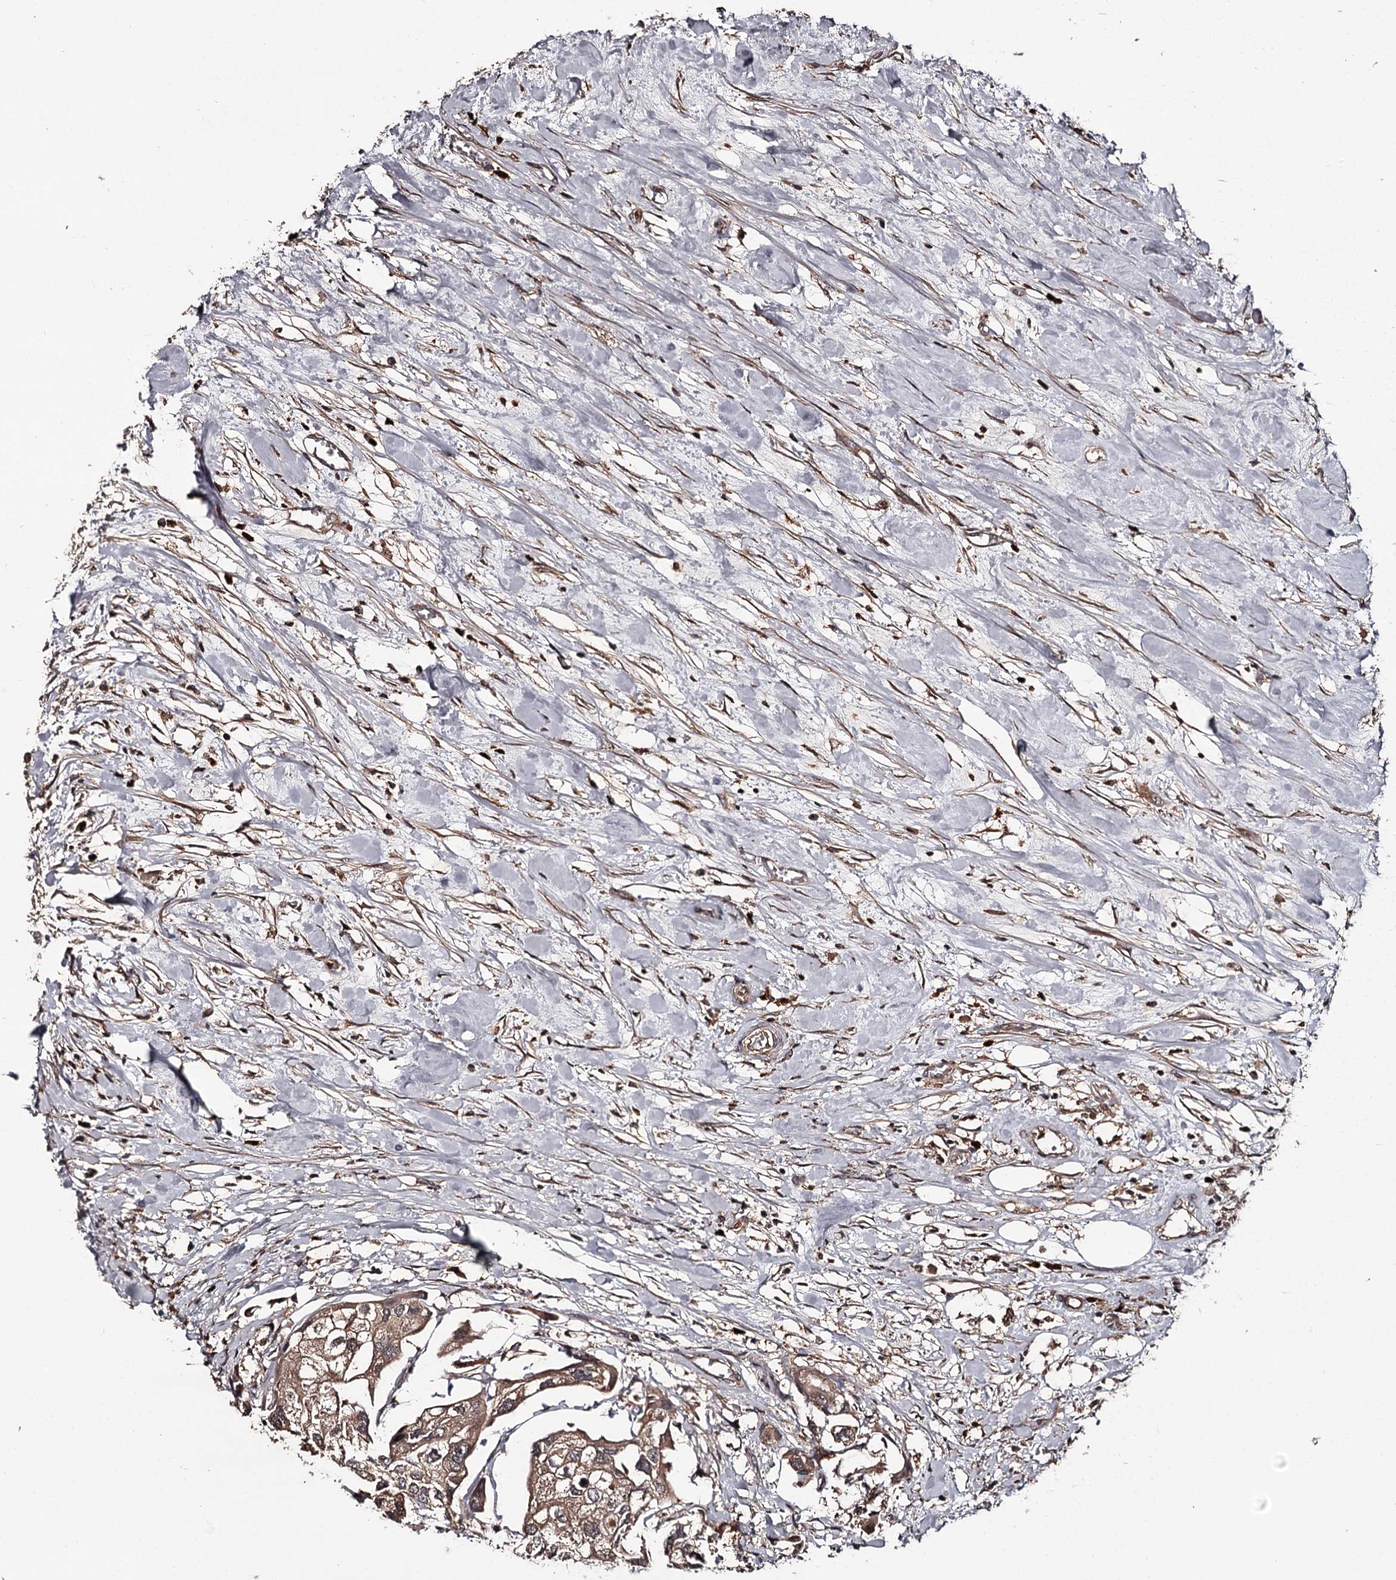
{"staining": {"intensity": "weak", "quantity": ">75%", "location": "cytoplasmic/membranous"}, "tissue": "urothelial cancer", "cell_type": "Tumor cells", "image_type": "cancer", "snomed": [{"axis": "morphology", "description": "Urothelial carcinoma, High grade"}, {"axis": "topography", "description": "Urinary bladder"}], "caption": "Immunohistochemical staining of human urothelial cancer exhibits low levels of weak cytoplasmic/membranous protein positivity in approximately >75% of tumor cells. The staining was performed using DAB (3,3'-diaminobenzidine) to visualize the protein expression in brown, while the nuclei were stained in blue with hematoxylin (Magnification: 20x).", "gene": "TTC12", "patient": {"sex": "male", "age": 64}}